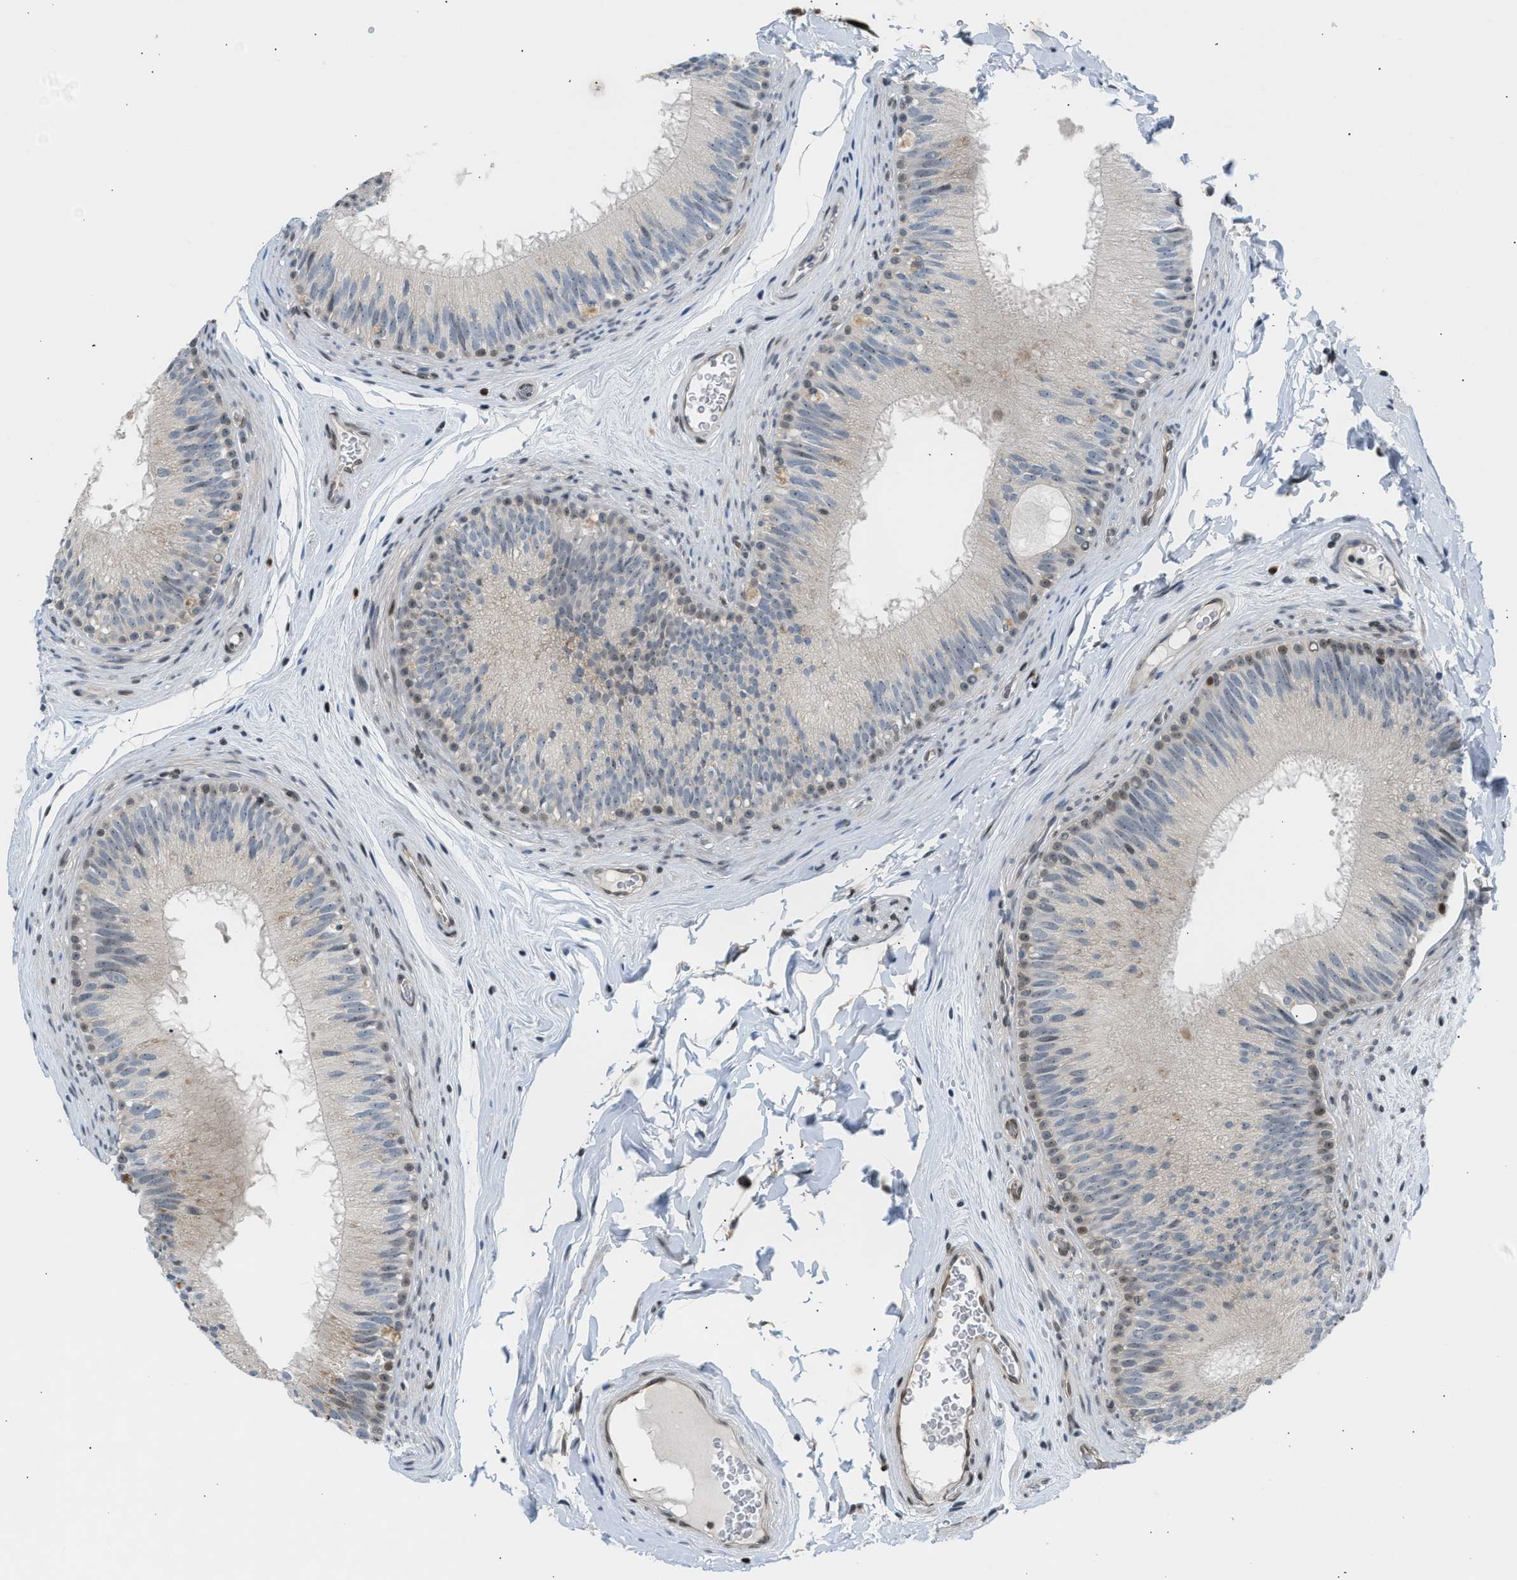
{"staining": {"intensity": "moderate", "quantity": "<25%", "location": "cytoplasmic/membranous,nuclear"}, "tissue": "epididymis", "cell_type": "Glandular cells", "image_type": "normal", "snomed": [{"axis": "morphology", "description": "Normal tissue, NOS"}, {"axis": "topography", "description": "Testis"}, {"axis": "topography", "description": "Epididymis"}], "caption": "Protein staining exhibits moderate cytoplasmic/membranous,nuclear expression in approximately <25% of glandular cells in normal epididymis.", "gene": "NPS", "patient": {"sex": "male", "age": 36}}